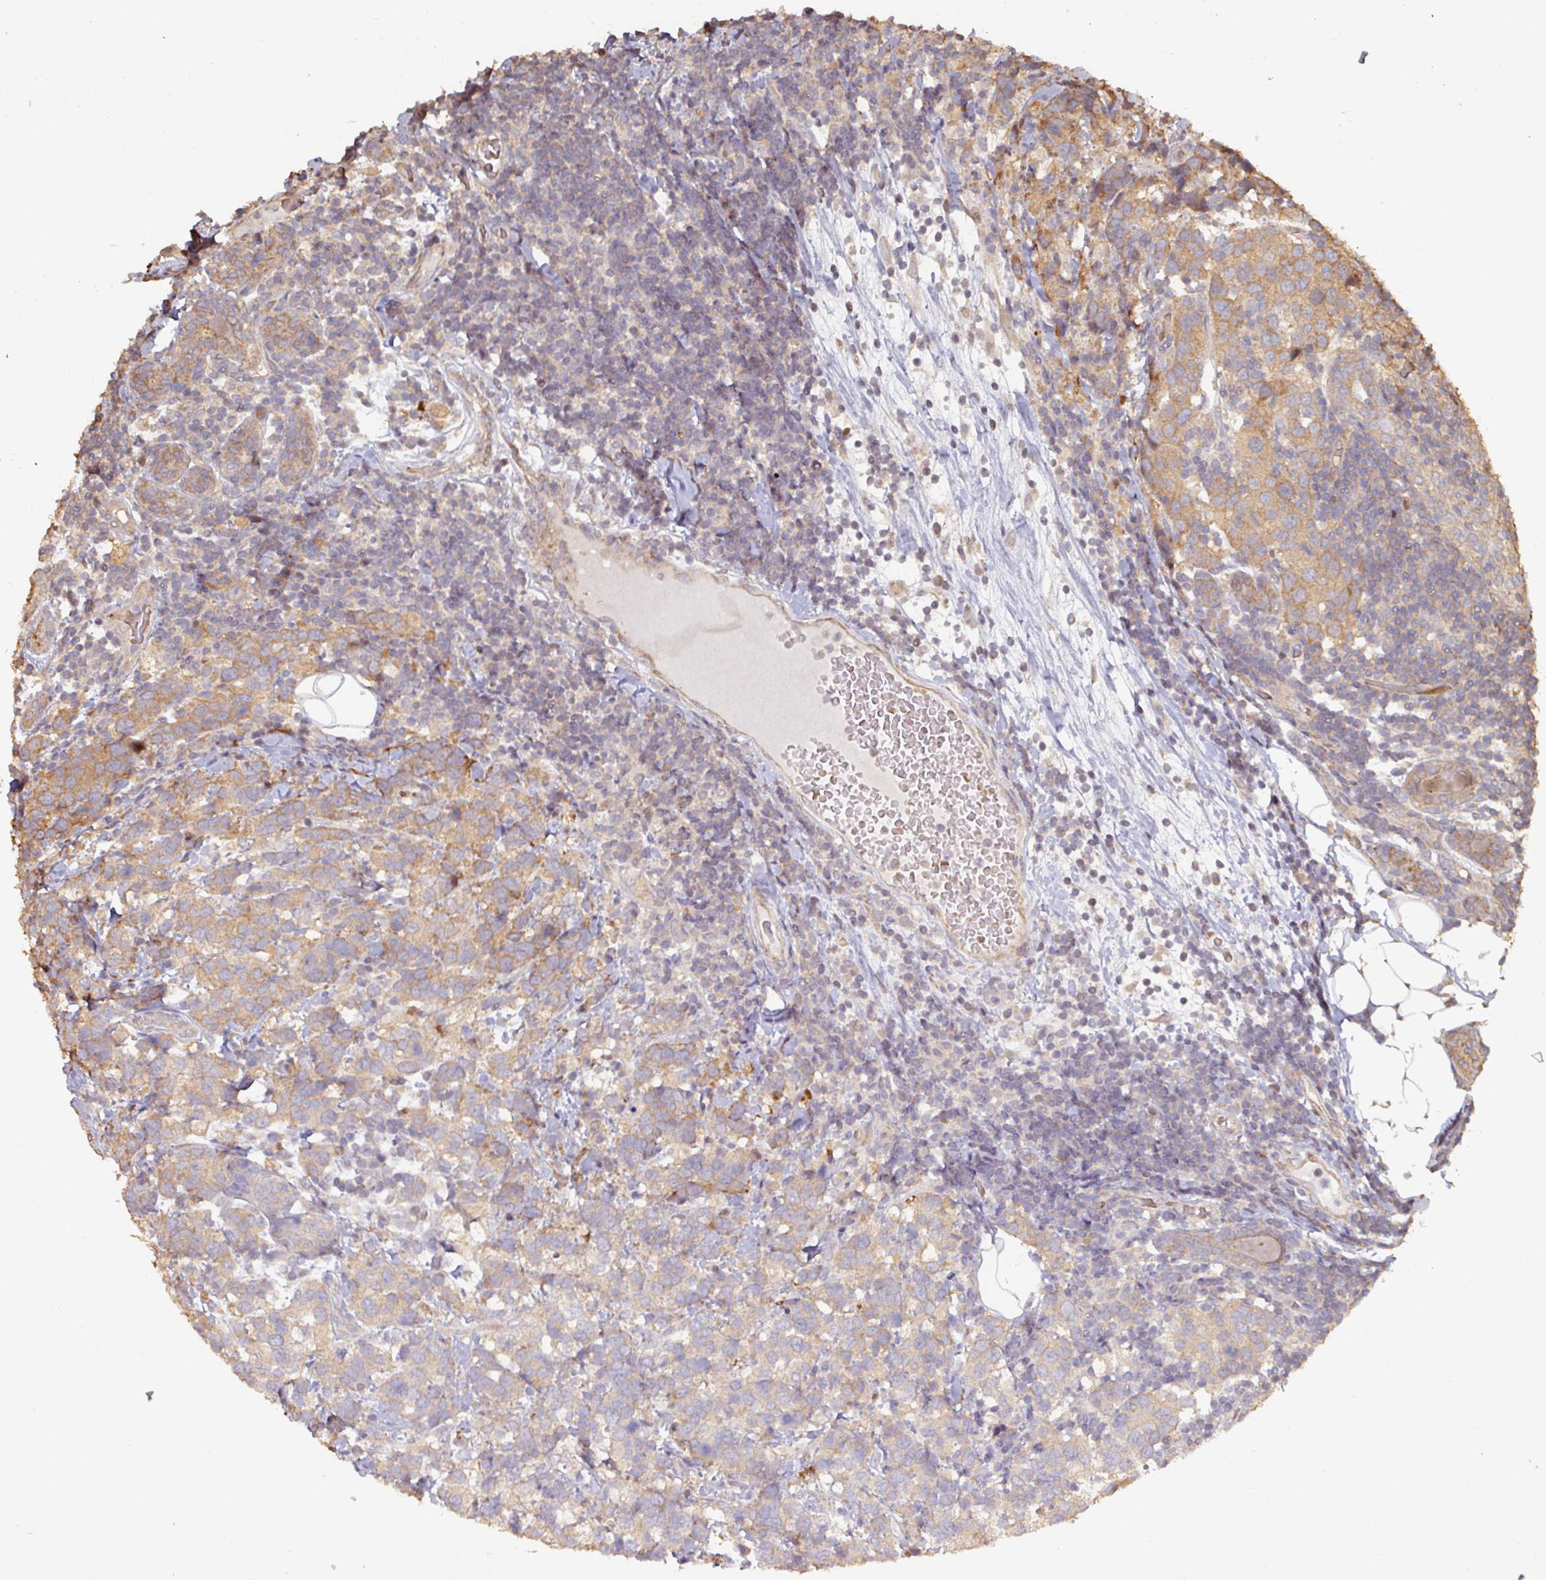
{"staining": {"intensity": "moderate", "quantity": ">75%", "location": "cytoplasmic/membranous"}, "tissue": "breast cancer", "cell_type": "Tumor cells", "image_type": "cancer", "snomed": [{"axis": "morphology", "description": "Lobular carcinoma"}, {"axis": "topography", "description": "Breast"}], "caption": "Human lobular carcinoma (breast) stained with a brown dye displays moderate cytoplasmic/membranous positive staining in approximately >75% of tumor cells.", "gene": "CA7", "patient": {"sex": "female", "age": 59}}